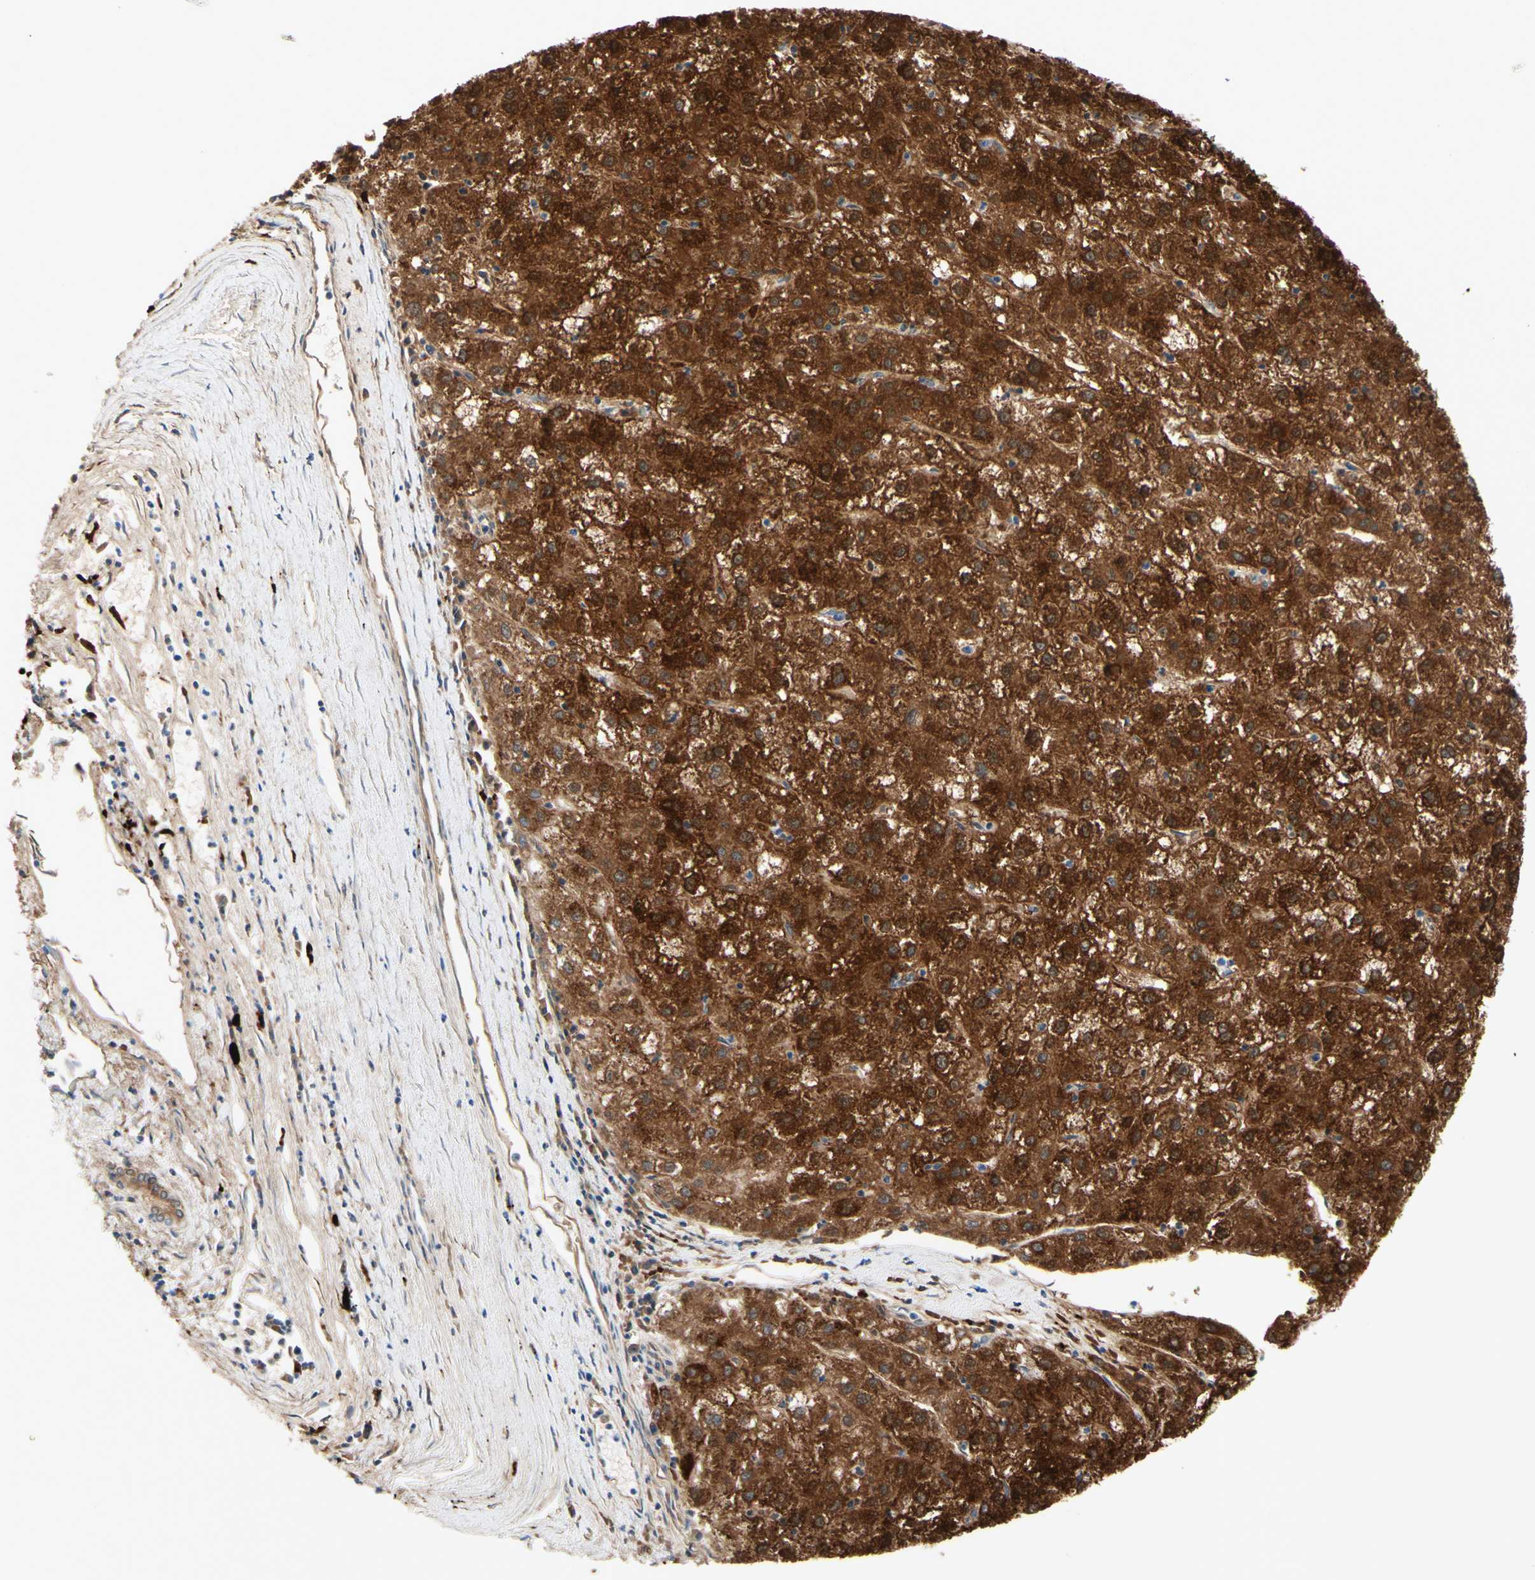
{"staining": {"intensity": "strong", "quantity": ">75%", "location": "cytoplasmic/membranous"}, "tissue": "liver cancer", "cell_type": "Tumor cells", "image_type": "cancer", "snomed": [{"axis": "morphology", "description": "Carcinoma, Hepatocellular, NOS"}, {"axis": "topography", "description": "Liver"}], "caption": "Protein positivity by immunohistochemistry demonstrates strong cytoplasmic/membranous expression in approximately >75% of tumor cells in liver cancer.", "gene": "URB2", "patient": {"sex": "male", "age": 72}}